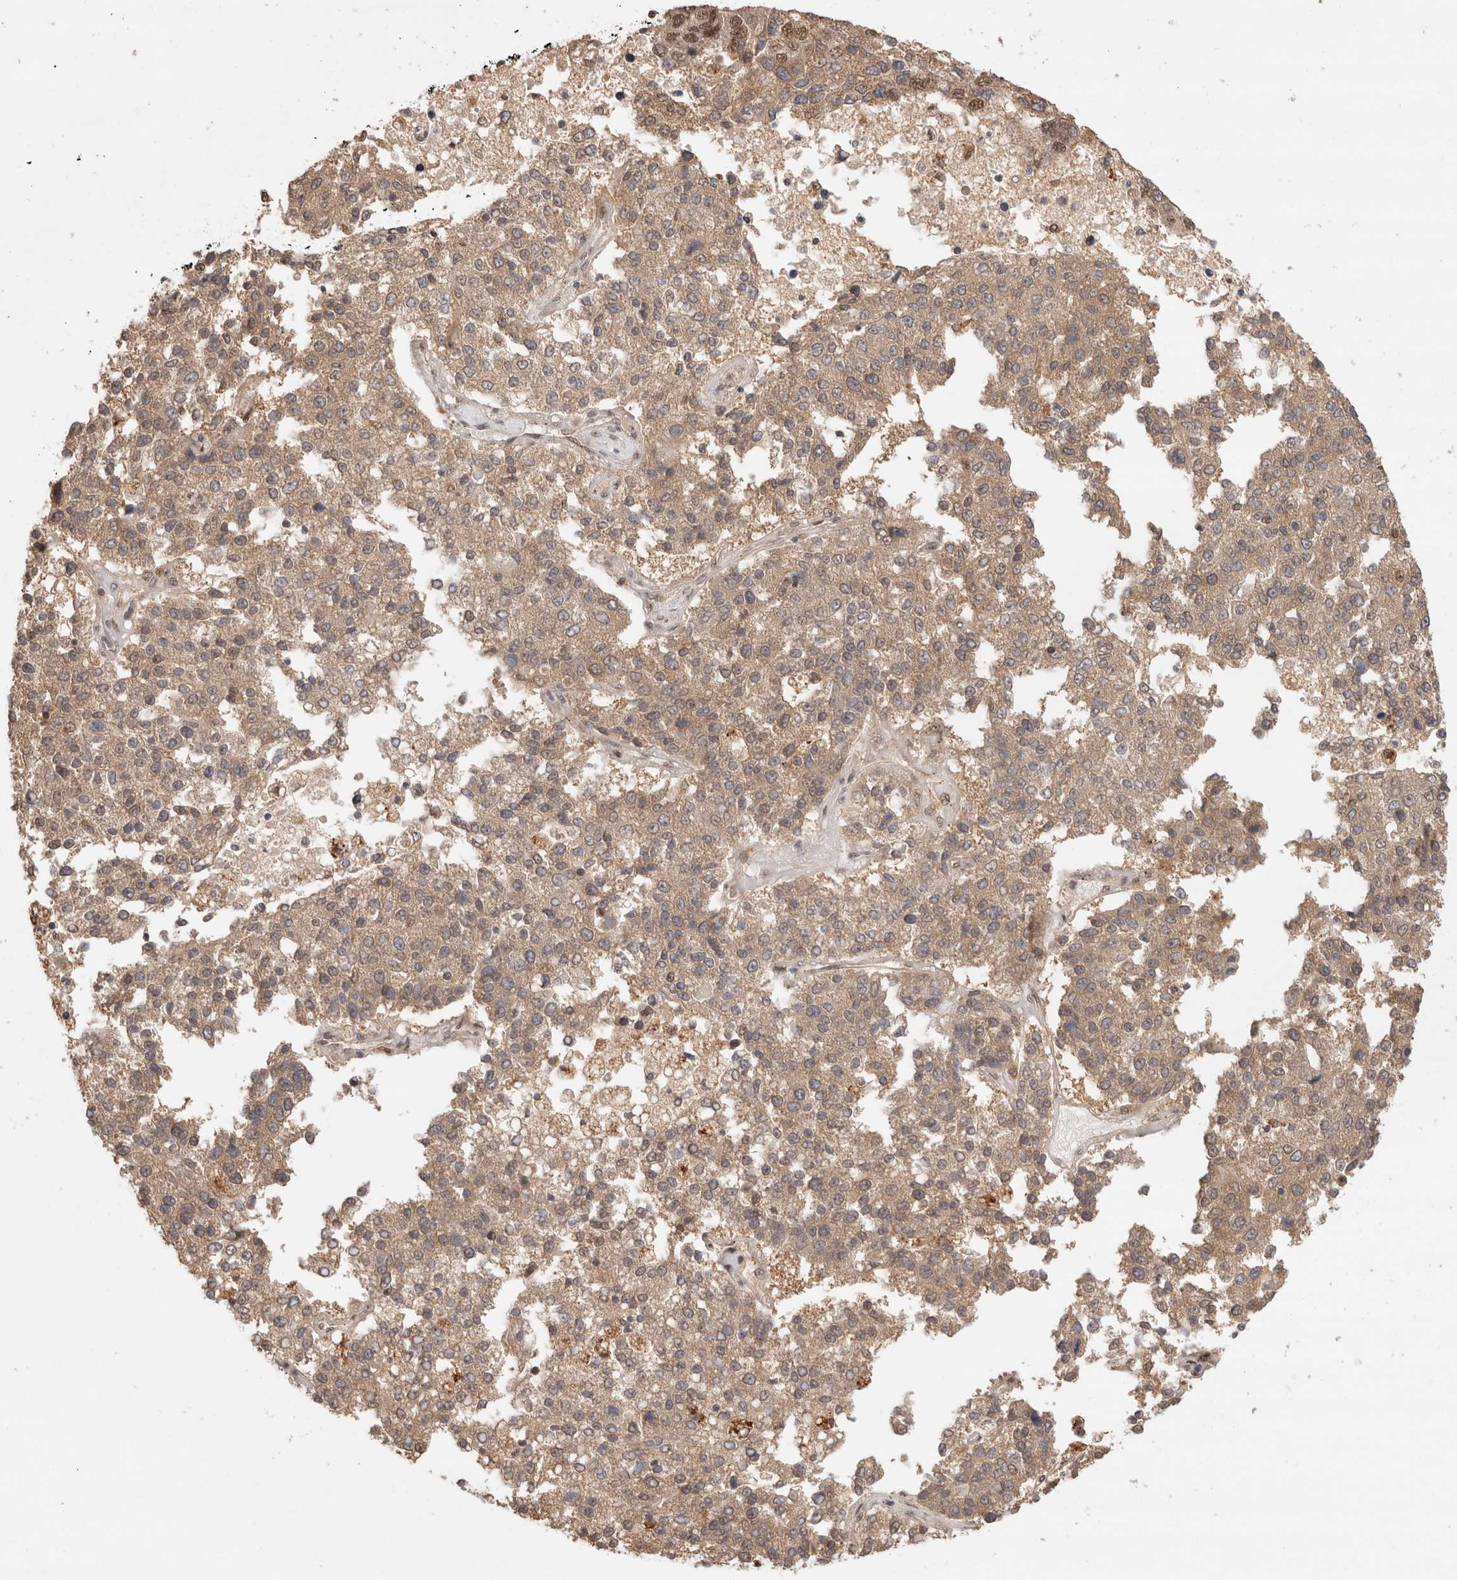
{"staining": {"intensity": "moderate", "quantity": ">75%", "location": "cytoplasmic/membranous,nuclear"}, "tissue": "pancreatic cancer", "cell_type": "Tumor cells", "image_type": "cancer", "snomed": [{"axis": "morphology", "description": "Adenocarcinoma, NOS"}, {"axis": "topography", "description": "Pancreas"}], "caption": "High-power microscopy captured an IHC photomicrograph of pancreatic adenocarcinoma, revealing moderate cytoplasmic/membranous and nuclear staining in about >75% of tumor cells.", "gene": "MPHOSPH6", "patient": {"sex": "female", "age": 61}}